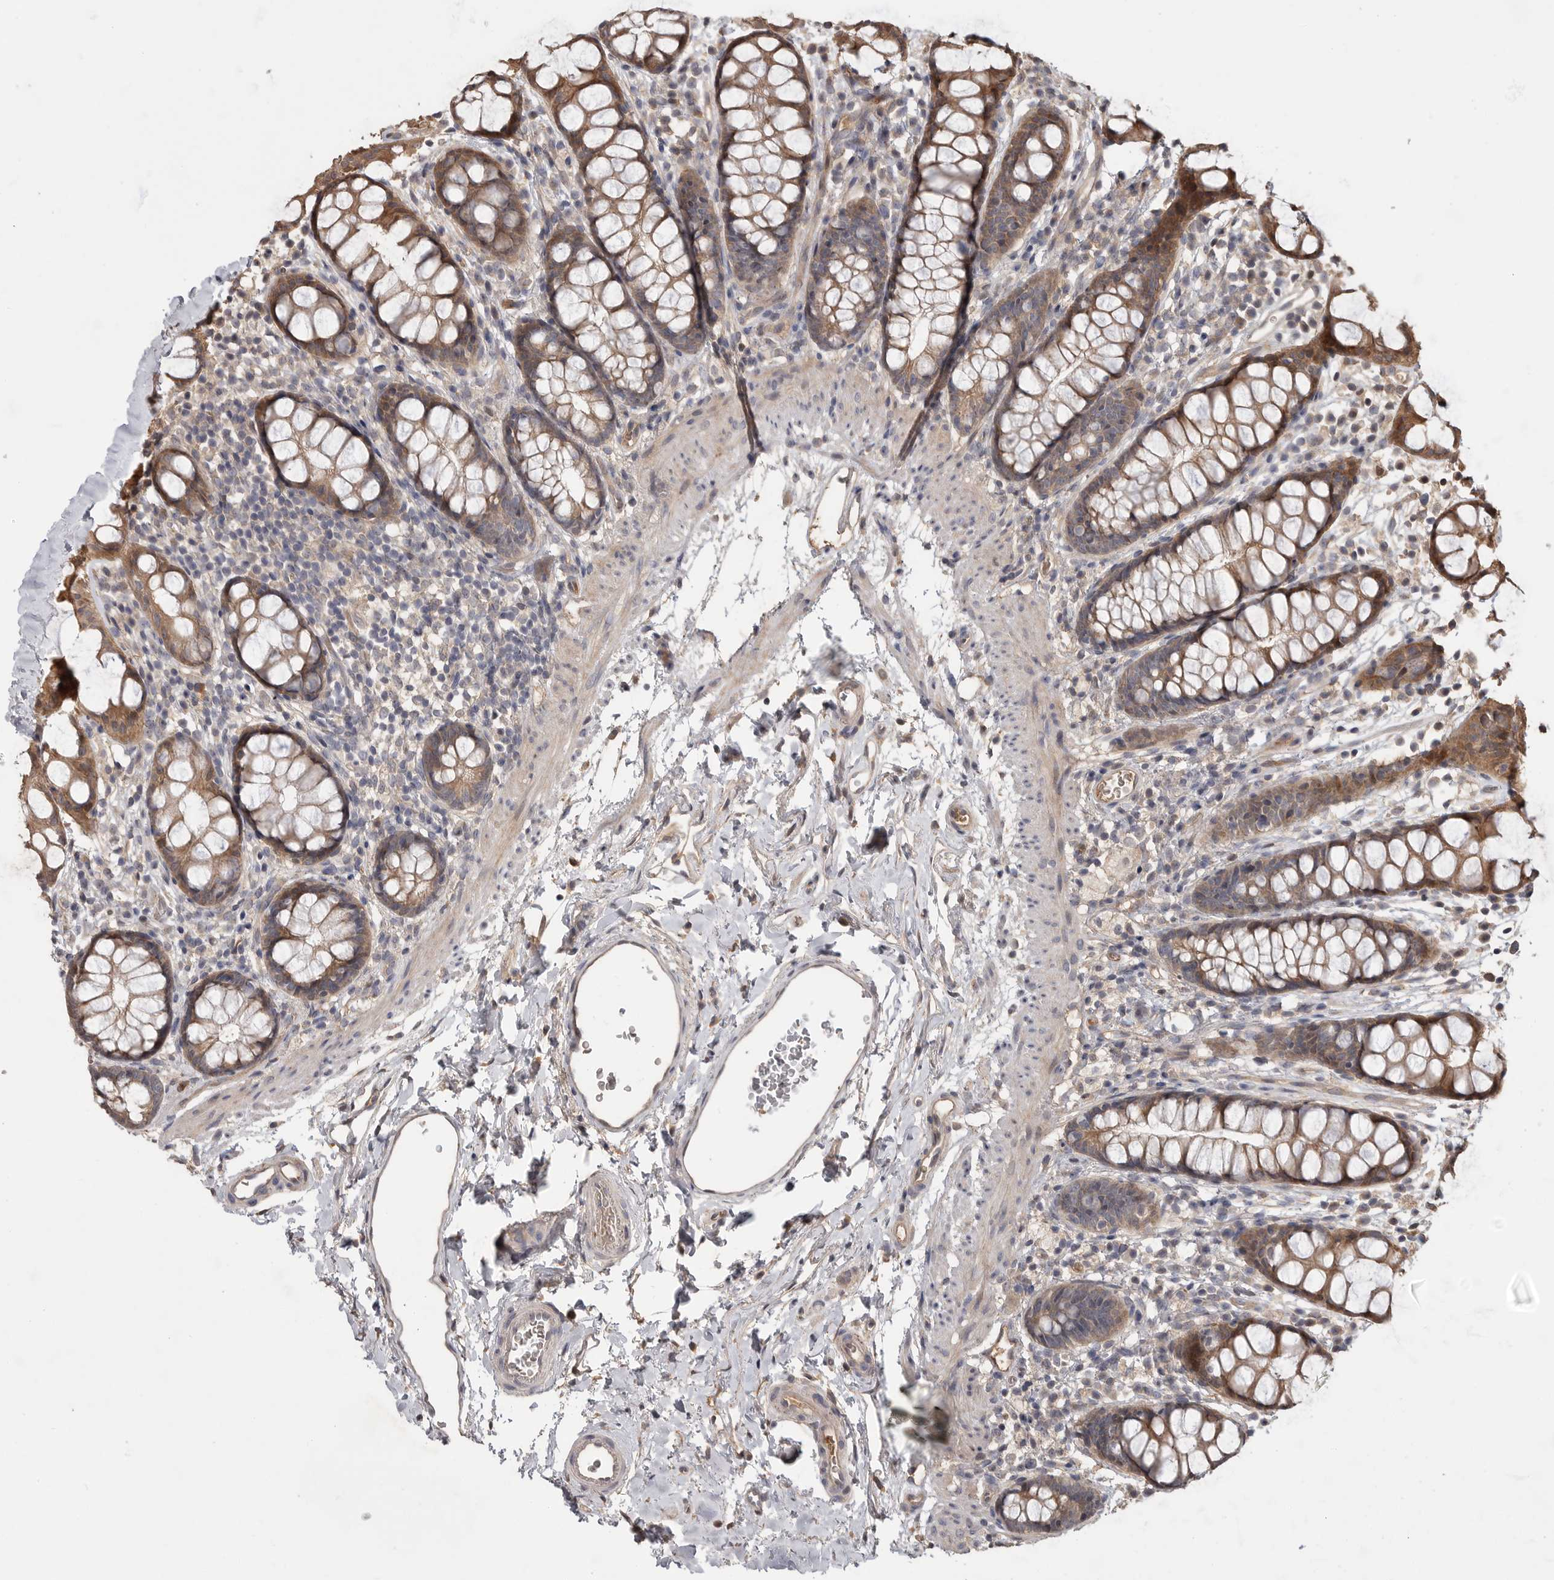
{"staining": {"intensity": "strong", "quantity": ">75%", "location": "cytoplasmic/membranous"}, "tissue": "rectum", "cell_type": "Glandular cells", "image_type": "normal", "snomed": [{"axis": "morphology", "description": "Normal tissue, NOS"}, {"axis": "topography", "description": "Rectum"}], "caption": "IHC histopathology image of benign rectum: human rectum stained using IHC shows high levels of strong protein expression localized specifically in the cytoplasmic/membranous of glandular cells, appearing as a cytoplasmic/membranous brown color.", "gene": "VN1R4", "patient": {"sex": "female", "age": 65}}